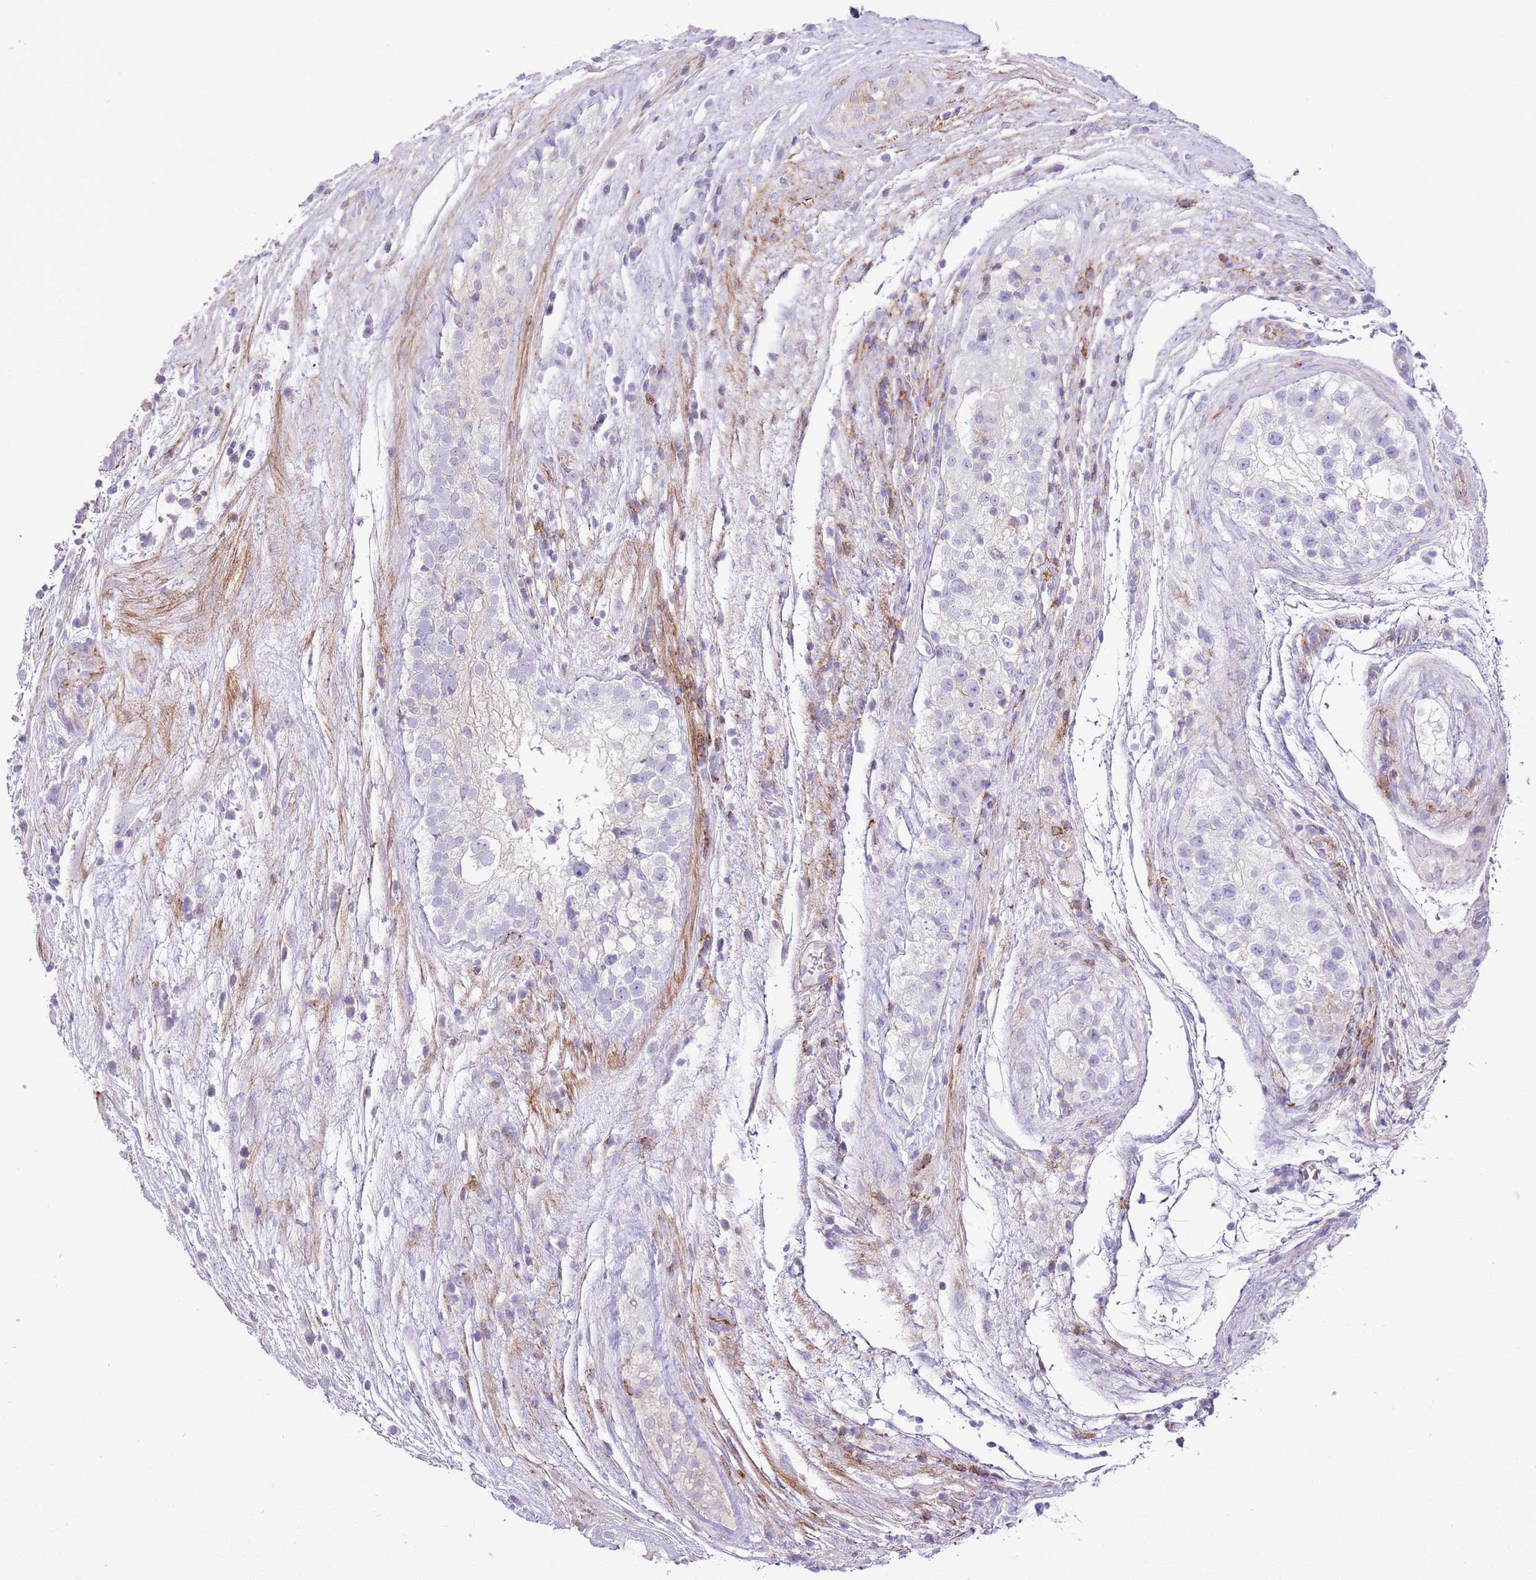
{"staining": {"intensity": "negative", "quantity": "none", "location": "none"}, "tissue": "testis cancer", "cell_type": "Tumor cells", "image_type": "cancer", "snomed": [{"axis": "morphology", "description": "Normal tissue, NOS"}, {"axis": "morphology", "description": "Carcinoma, Embryonal, NOS"}, {"axis": "topography", "description": "Testis"}], "caption": "The micrograph reveals no significant expression in tumor cells of testis cancer (embryonal carcinoma).", "gene": "ALDH3A1", "patient": {"sex": "male", "age": 32}}